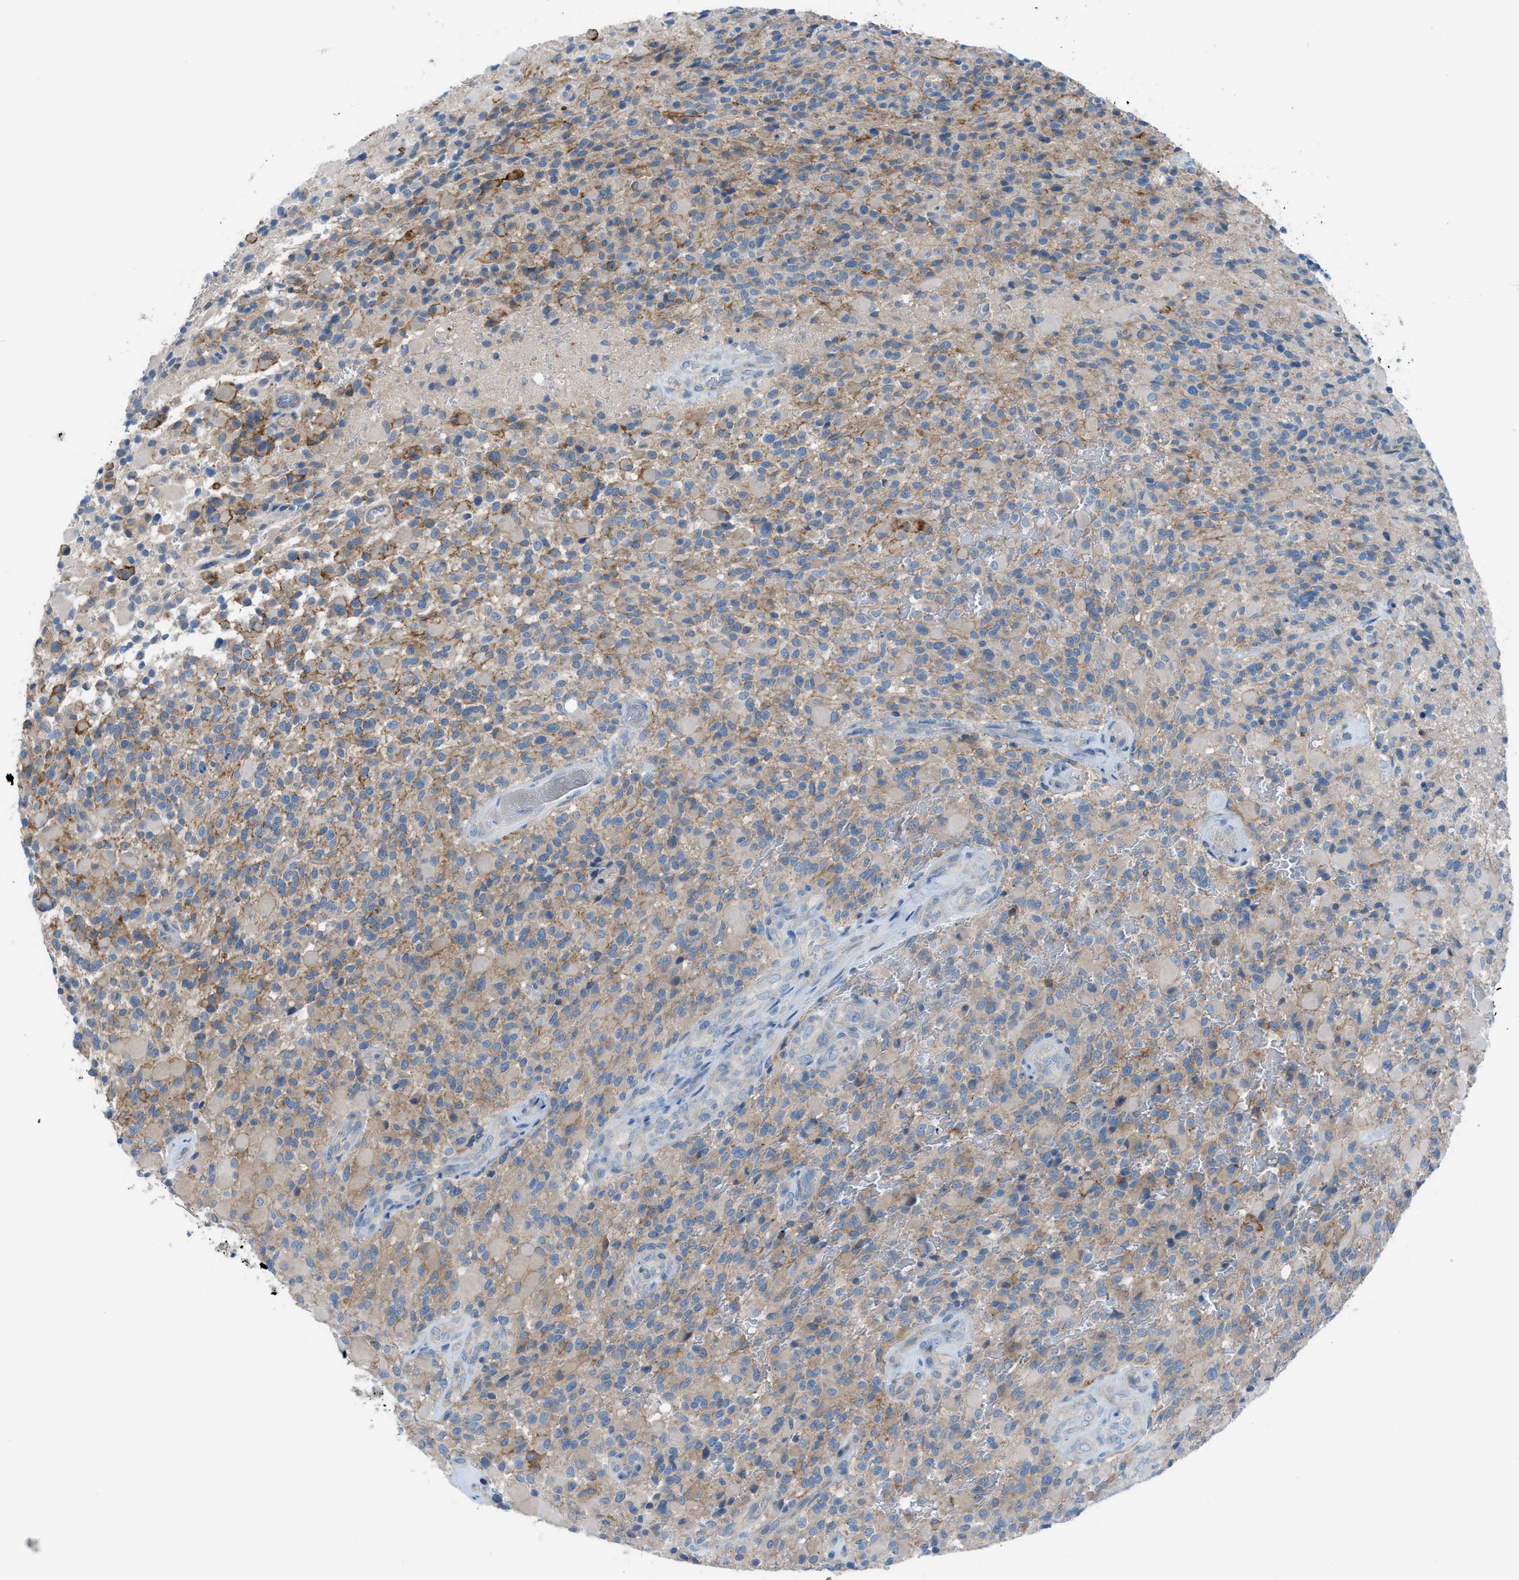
{"staining": {"intensity": "negative", "quantity": "none", "location": "none"}, "tissue": "glioma", "cell_type": "Tumor cells", "image_type": "cancer", "snomed": [{"axis": "morphology", "description": "Glioma, malignant, High grade"}, {"axis": "topography", "description": "Brain"}], "caption": "Tumor cells are negative for brown protein staining in glioma. The staining is performed using DAB brown chromogen with nuclei counter-stained in using hematoxylin.", "gene": "C5AR2", "patient": {"sex": "male", "age": 71}}